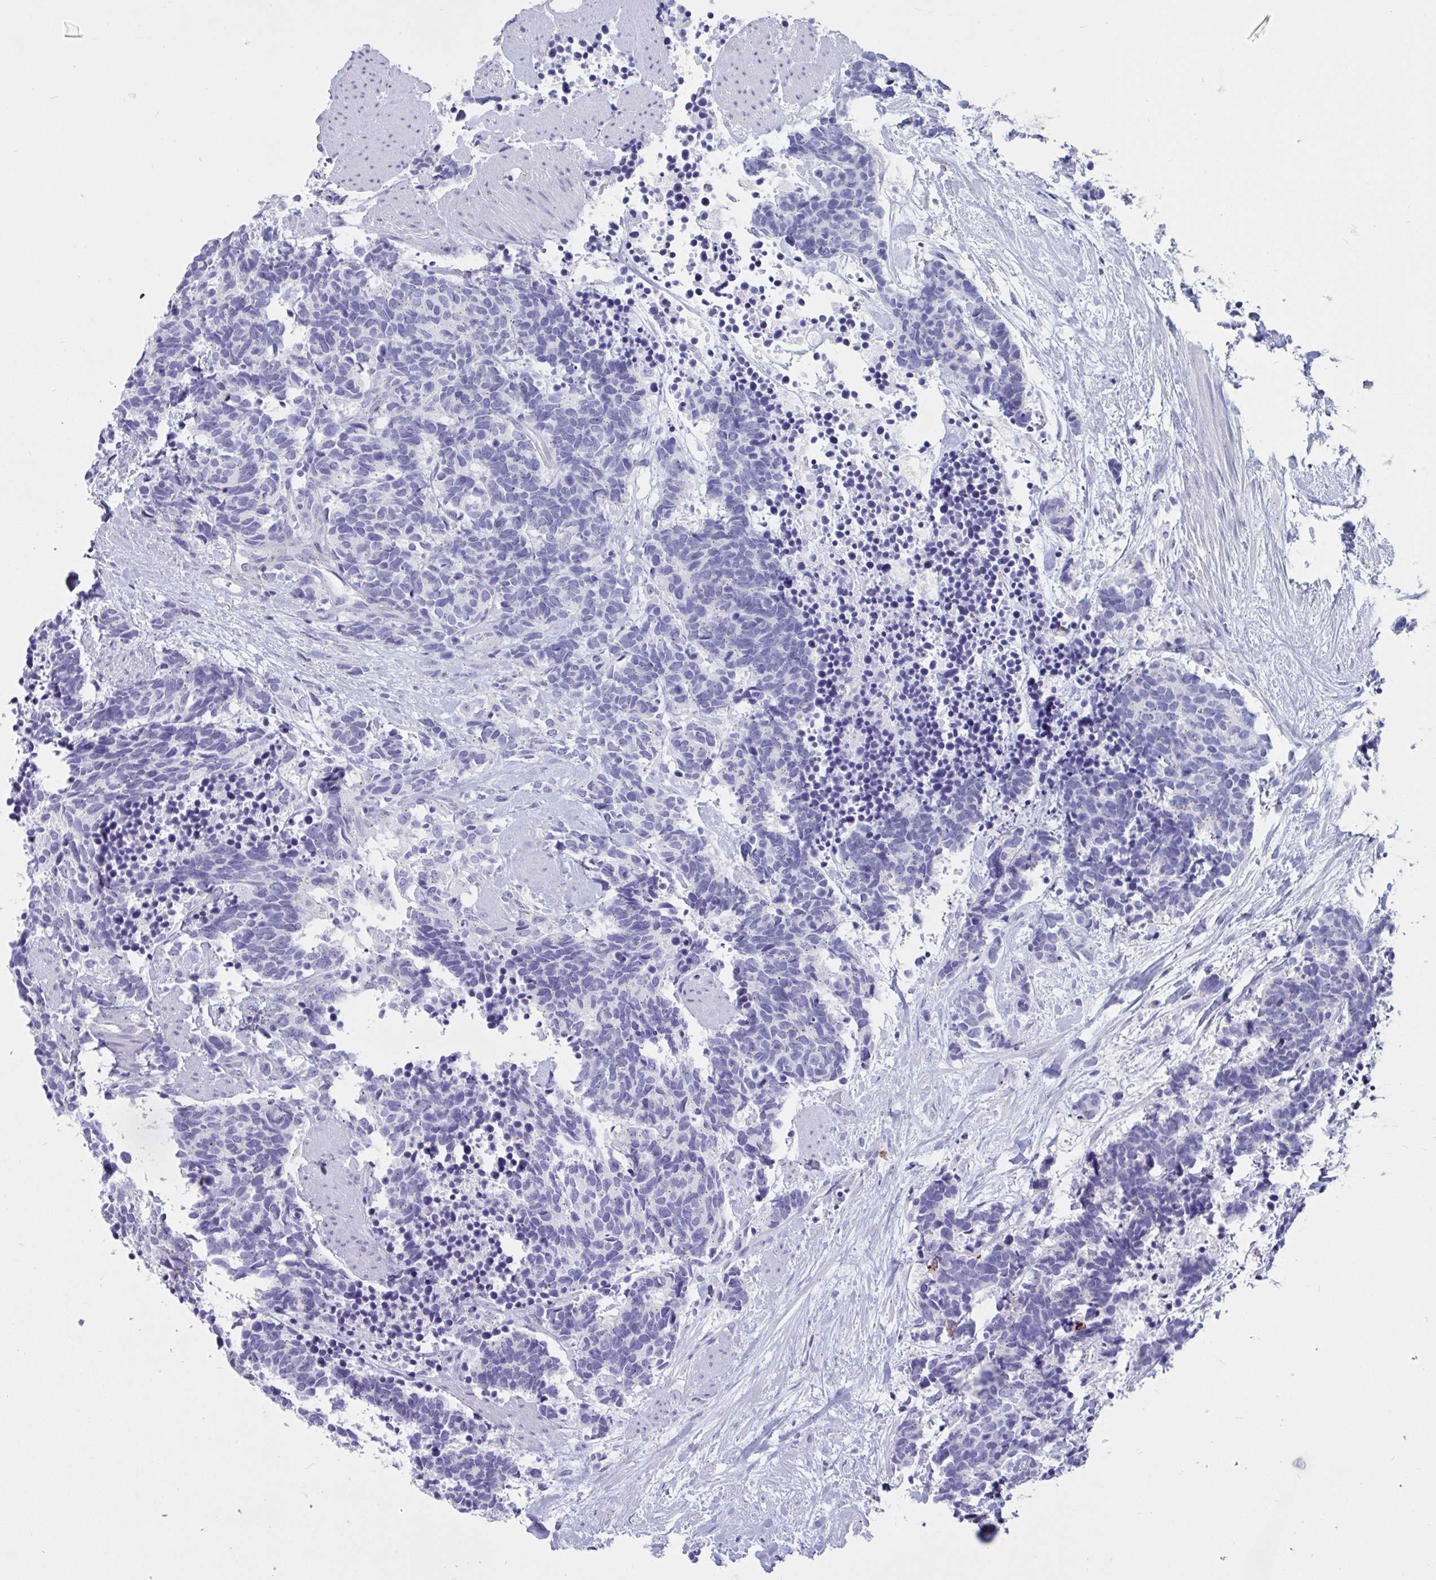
{"staining": {"intensity": "negative", "quantity": "none", "location": "none"}, "tissue": "carcinoid", "cell_type": "Tumor cells", "image_type": "cancer", "snomed": [{"axis": "morphology", "description": "Carcinoma, NOS"}, {"axis": "morphology", "description": "Carcinoid, malignant, NOS"}, {"axis": "topography", "description": "Prostate"}], "caption": "A high-resolution image shows immunohistochemistry (IHC) staining of carcinoid, which shows no significant positivity in tumor cells.", "gene": "RNASE3", "patient": {"sex": "male", "age": 57}}